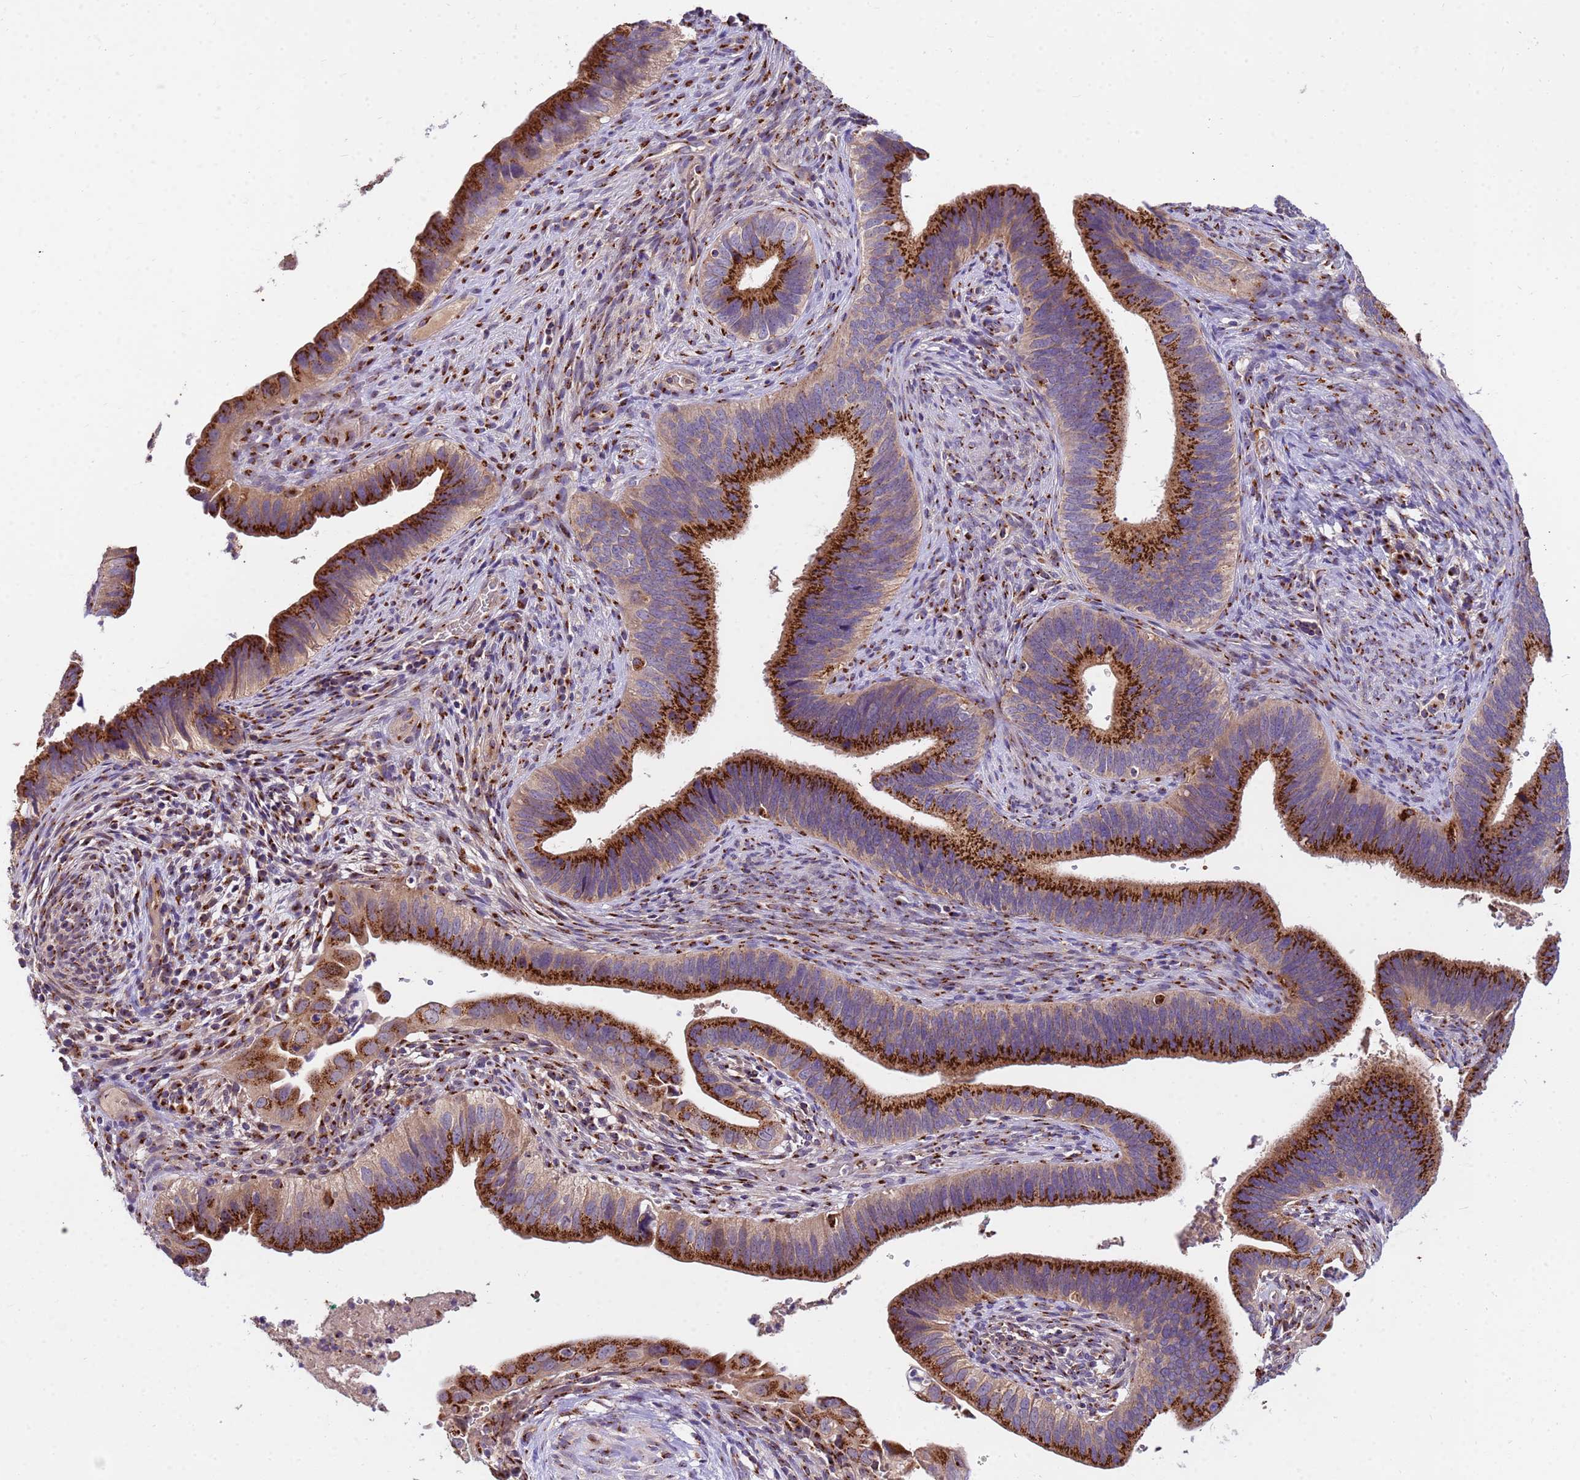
{"staining": {"intensity": "strong", "quantity": ">75%", "location": "cytoplasmic/membranous"}, "tissue": "cervical cancer", "cell_type": "Tumor cells", "image_type": "cancer", "snomed": [{"axis": "morphology", "description": "Adenocarcinoma, NOS"}, {"axis": "topography", "description": "Cervix"}], "caption": "A photomicrograph showing strong cytoplasmic/membranous positivity in approximately >75% of tumor cells in cervical cancer, as visualized by brown immunohistochemical staining.", "gene": "HPS3", "patient": {"sex": "female", "age": 42}}